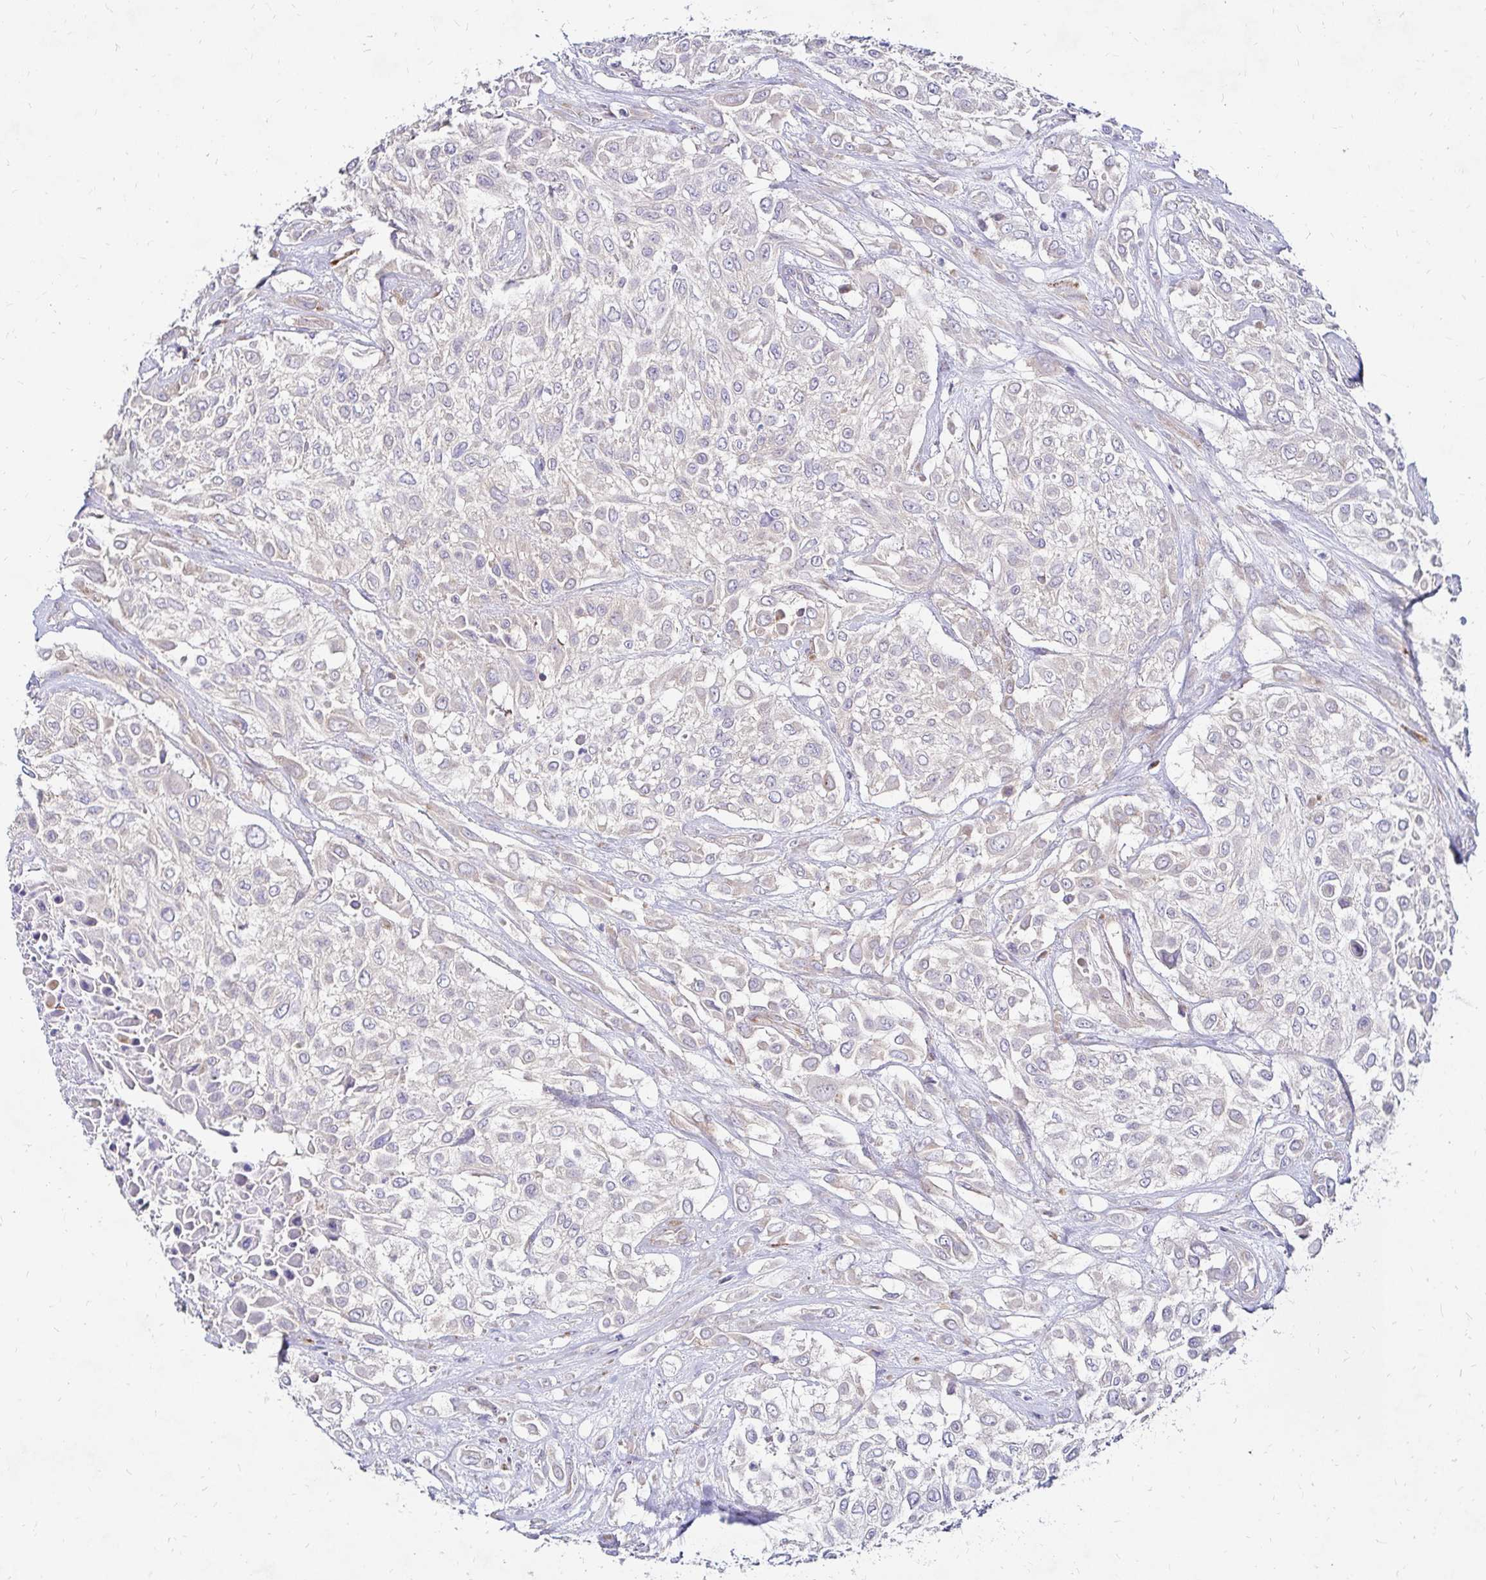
{"staining": {"intensity": "negative", "quantity": "none", "location": "none"}, "tissue": "urothelial cancer", "cell_type": "Tumor cells", "image_type": "cancer", "snomed": [{"axis": "morphology", "description": "Urothelial carcinoma, High grade"}, {"axis": "topography", "description": "Urinary bladder"}], "caption": "Human urothelial carcinoma (high-grade) stained for a protein using immunohistochemistry displays no staining in tumor cells.", "gene": "IDUA", "patient": {"sex": "male", "age": 57}}